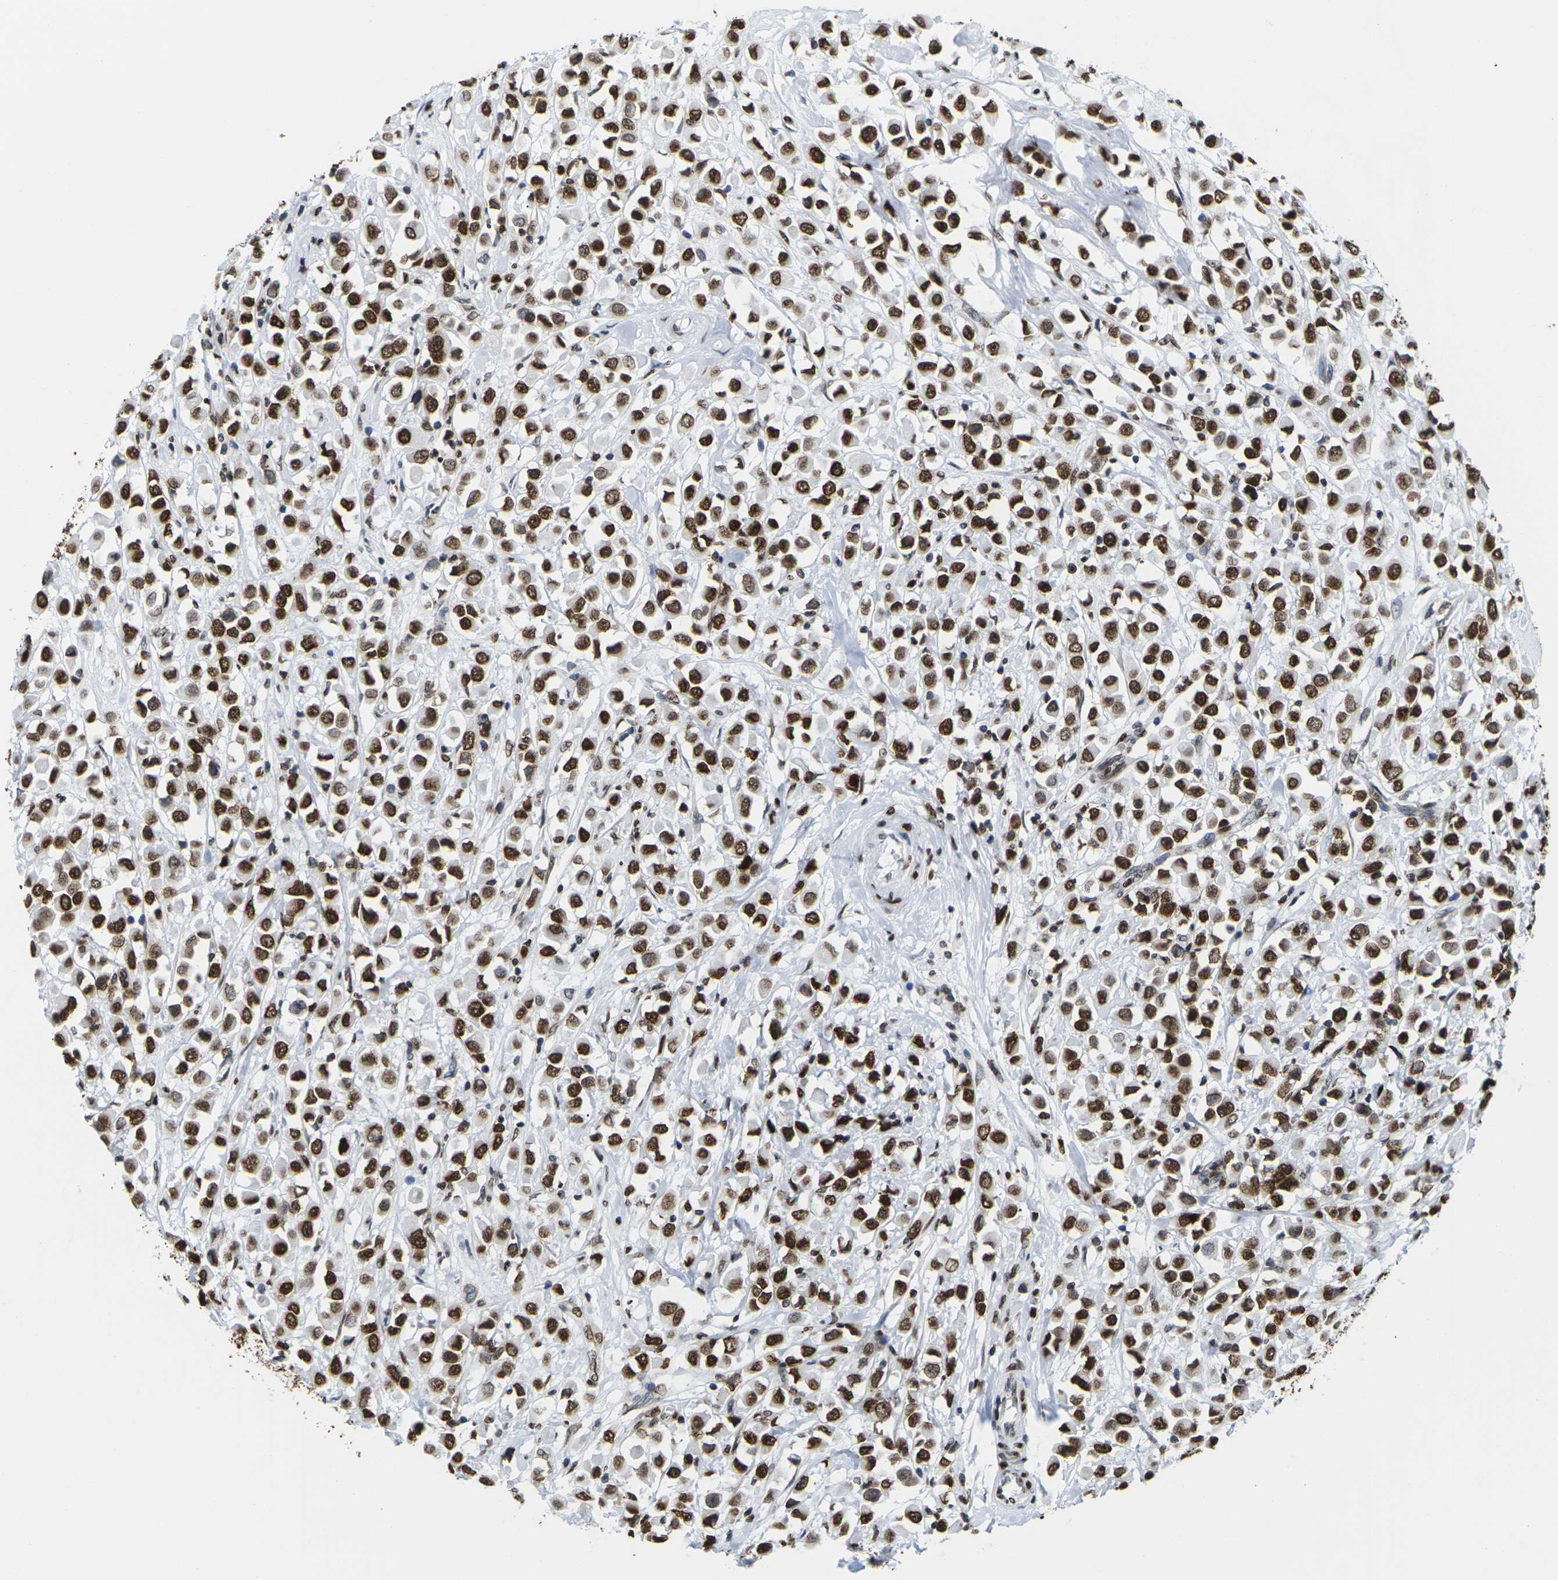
{"staining": {"intensity": "strong", "quantity": ">75%", "location": "cytoplasmic/membranous,nuclear"}, "tissue": "breast cancer", "cell_type": "Tumor cells", "image_type": "cancer", "snomed": [{"axis": "morphology", "description": "Duct carcinoma"}, {"axis": "topography", "description": "Breast"}], "caption": "Brown immunohistochemical staining in breast cancer (intraductal carcinoma) displays strong cytoplasmic/membranous and nuclear positivity in approximately >75% of tumor cells.", "gene": "H2AC21", "patient": {"sex": "female", "age": 61}}